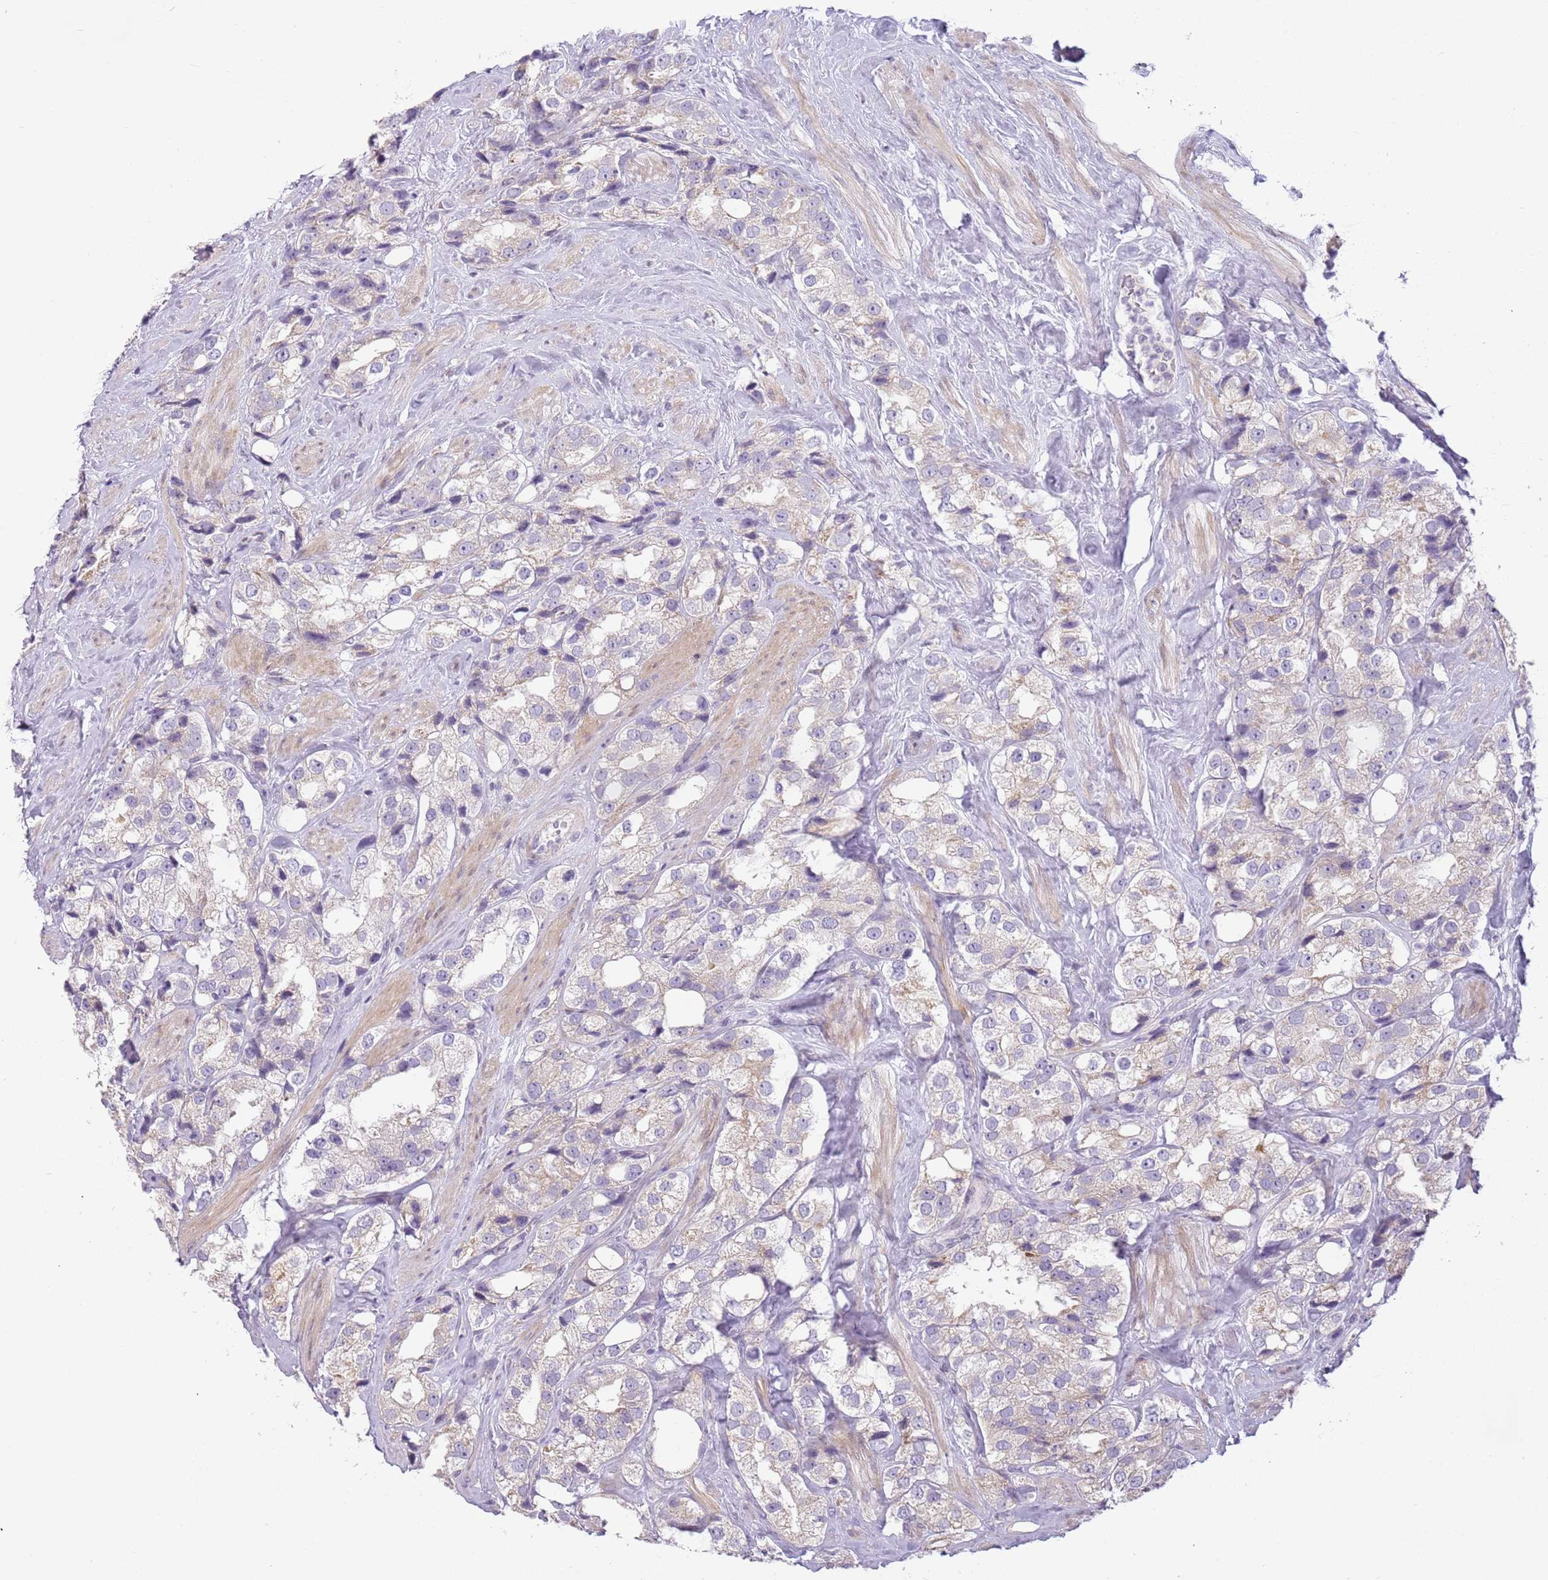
{"staining": {"intensity": "weak", "quantity": "<25%", "location": "cytoplasmic/membranous"}, "tissue": "prostate cancer", "cell_type": "Tumor cells", "image_type": "cancer", "snomed": [{"axis": "morphology", "description": "Adenocarcinoma, NOS"}, {"axis": "topography", "description": "Prostate"}], "caption": "A high-resolution histopathology image shows IHC staining of prostate adenocarcinoma, which reveals no significant expression in tumor cells.", "gene": "DEFB116", "patient": {"sex": "male", "age": 79}}